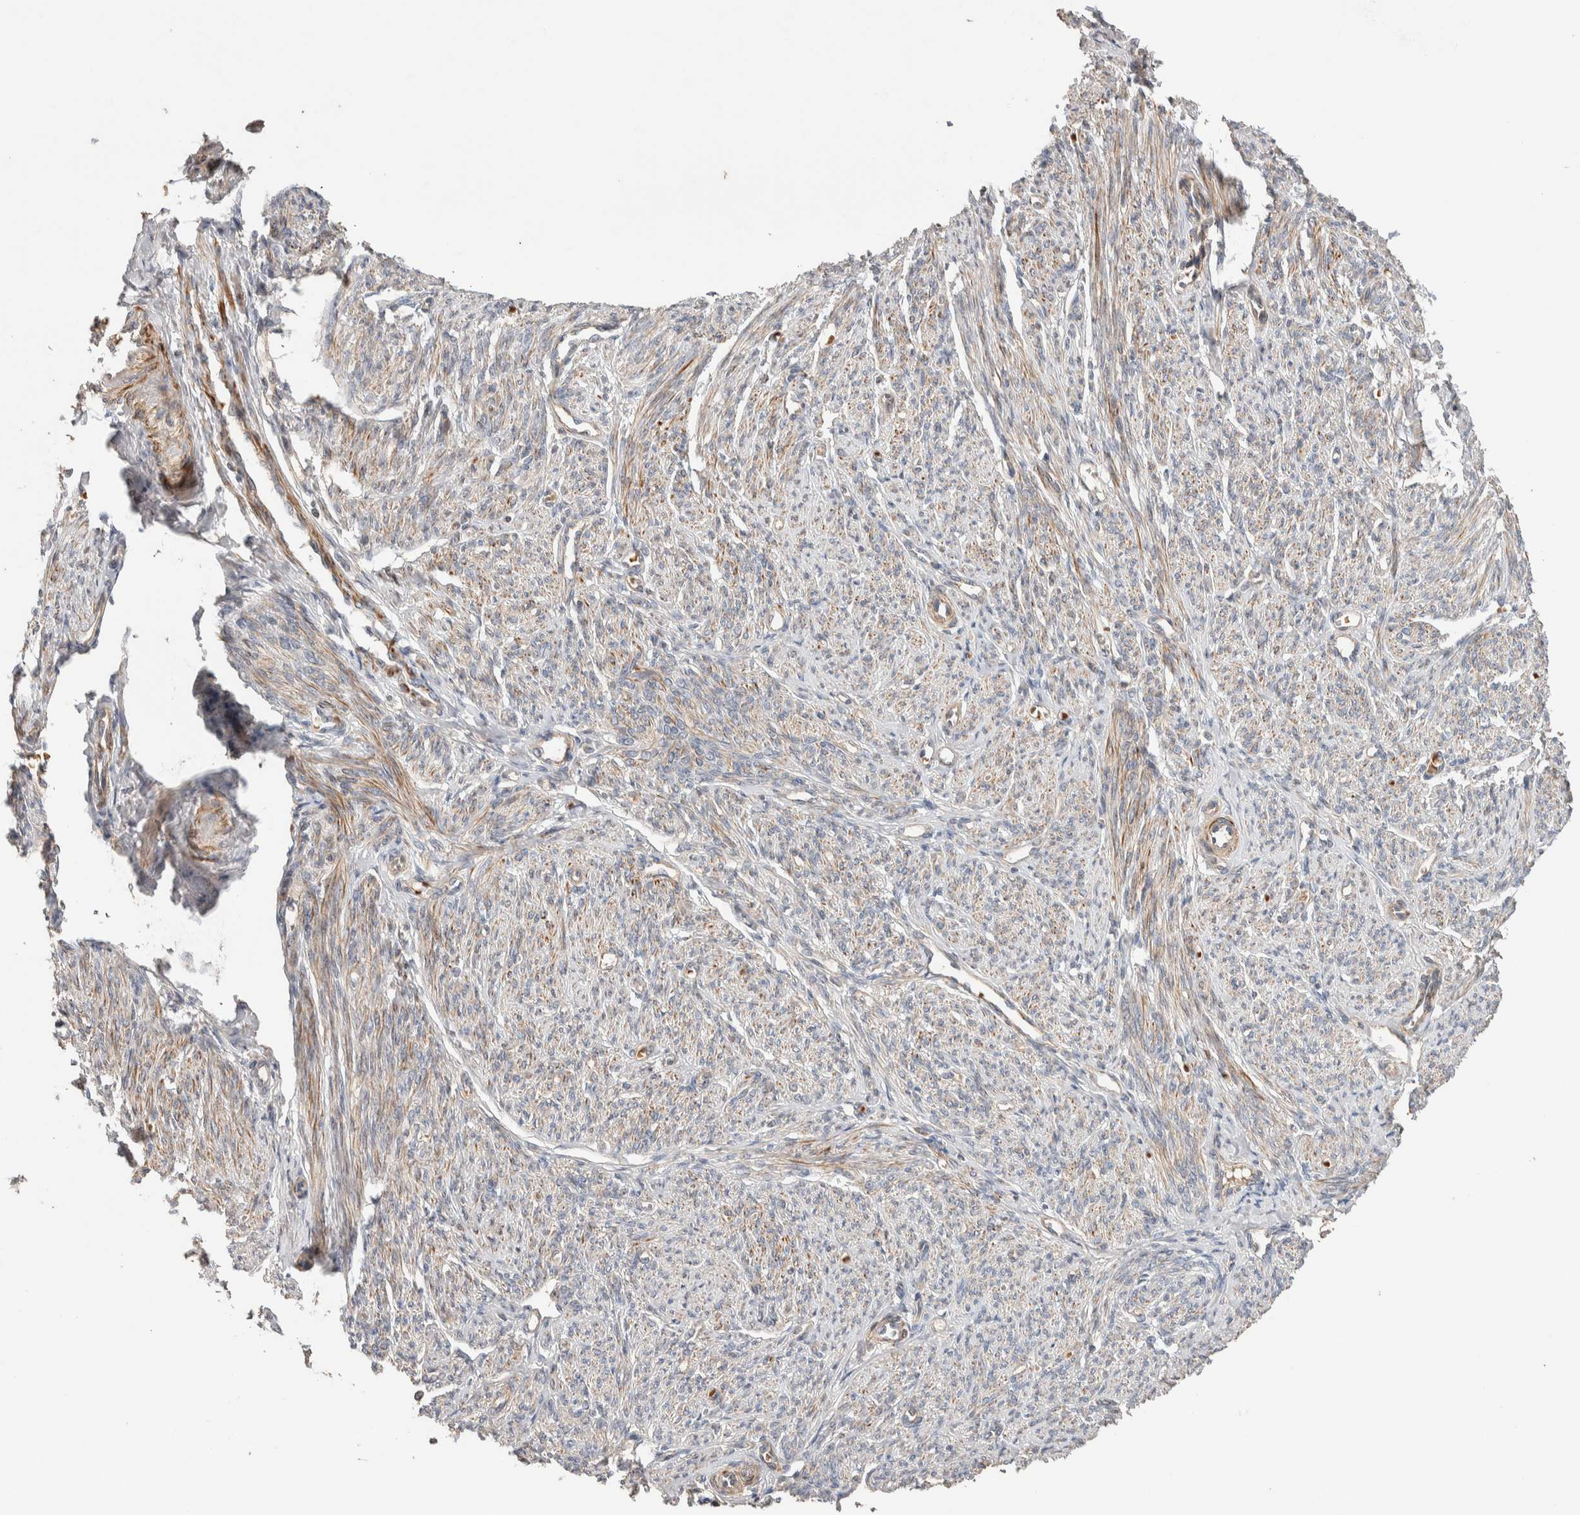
{"staining": {"intensity": "strong", "quantity": "25%-75%", "location": "cytoplasmic/membranous"}, "tissue": "smooth muscle", "cell_type": "Smooth muscle cells", "image_type": "normal", "snomed": [{"axis": "morphology", "description": "Normal tissue, NOS"}, {"axis": "topography", "description": "Smooth muscle"}], "caption": "Smooth muscle cells reveal high levels of strong cytoplasmic/membranous expression in about 25%-75% of cells in normal human smooth muscle. (brown staining indicates protein expression, while blue staining denotes nuclei).", "gene": "WDR91", "patient": {"sex": "female", "age": 65}}